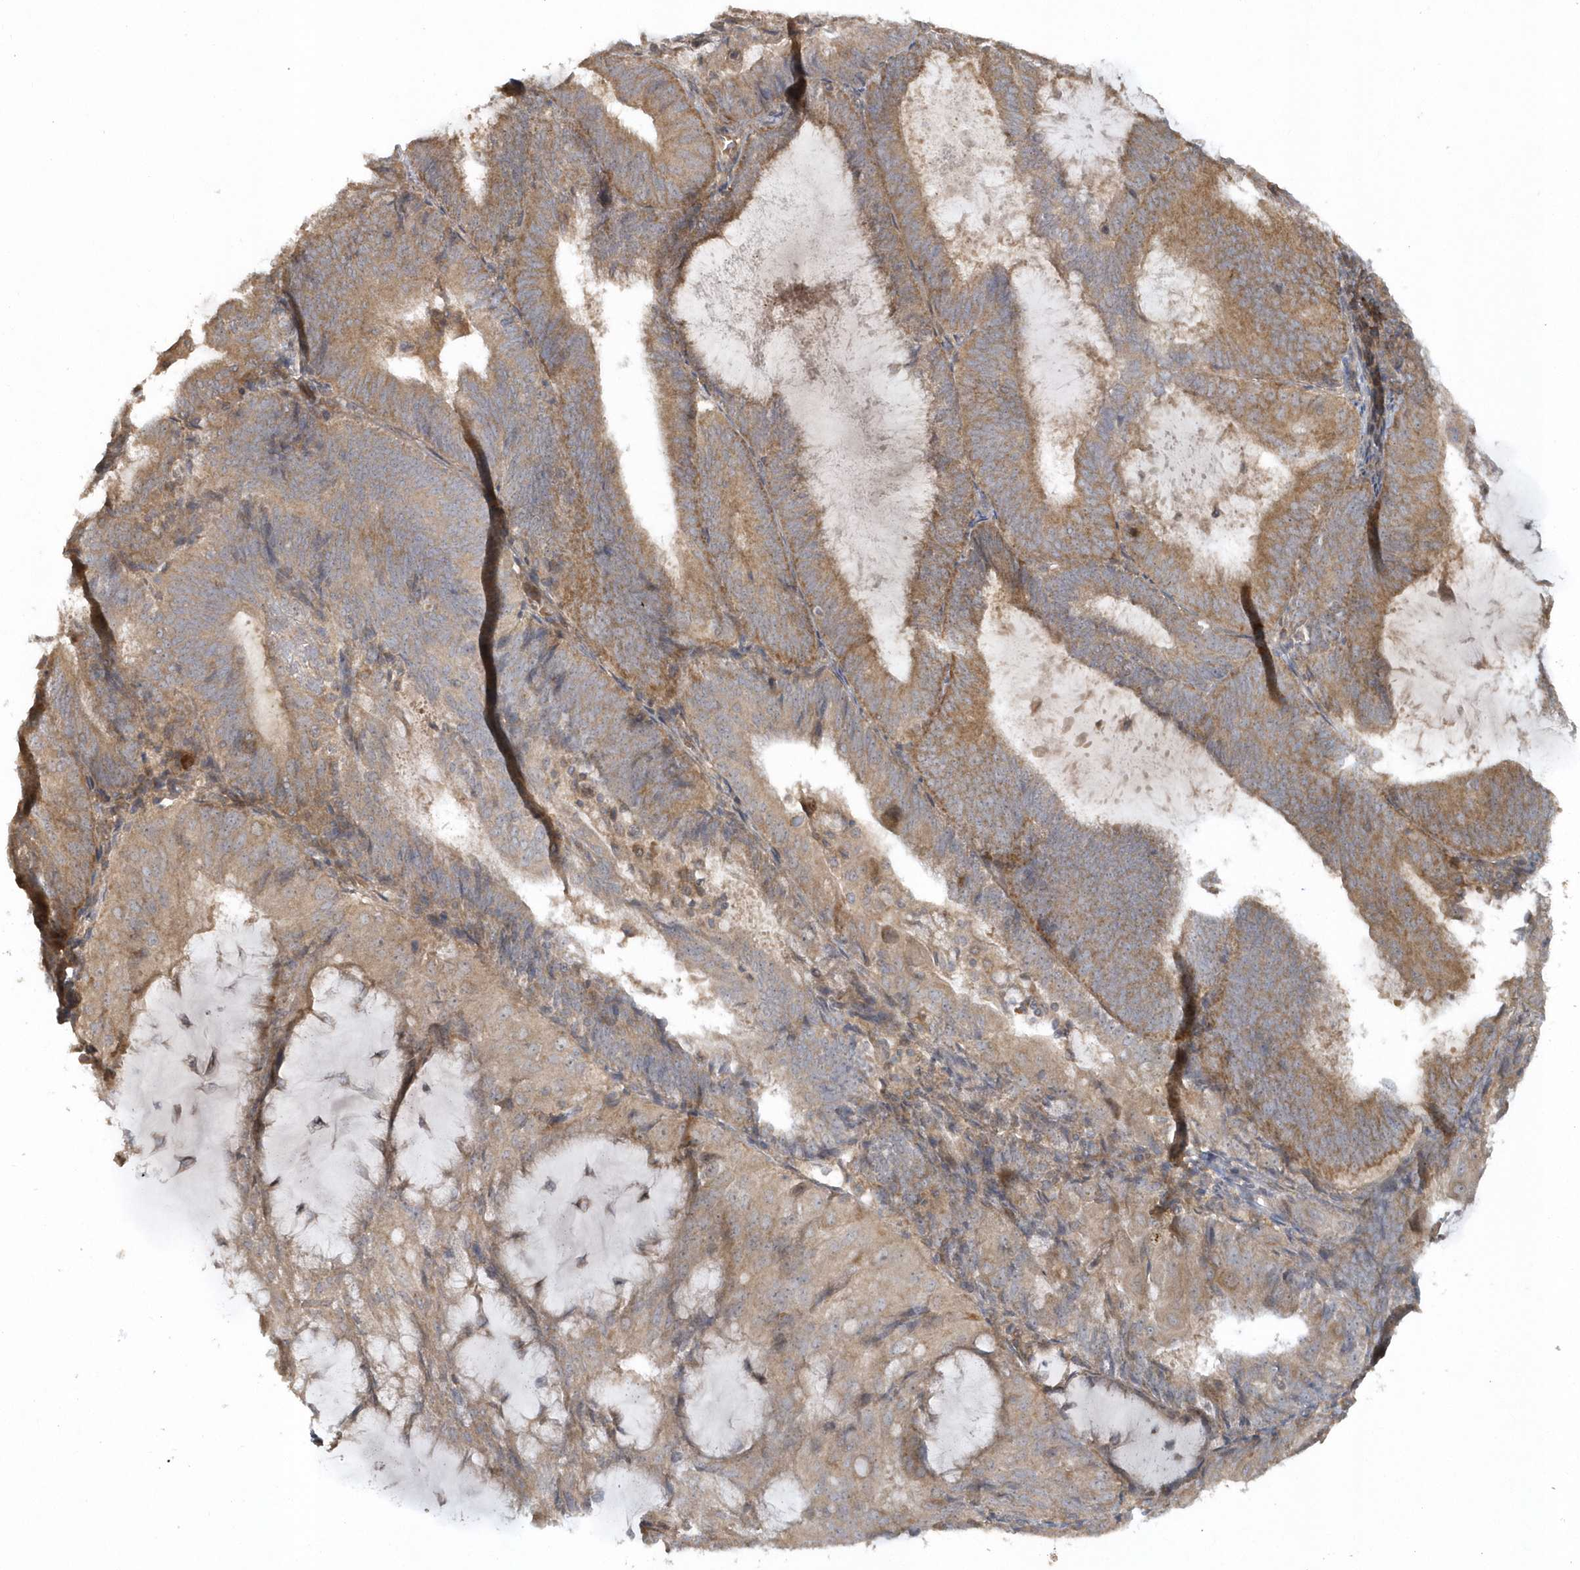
{"staining": {"intensity": "moderate", "quantity": ">75%", "location": "cytoplasmic/membranous"}, "tissue": "endometrial cancer", "cell_type": "Tumor cells", "image_type": "cancer", "snomed": [{"axis": "morphology", "description": "Adenocarcinoma, NOS"}, {"axis": "topography", "description": "Endometrium"}], "caption": "Endometrial cancer (adenocarcinoma) tissue displays moderate cytoplasmic/membranous positivity in approximately >75% of tumor cells The staining is performed using DAB brown chromogen to label protein expression. The nuclei are counter-stained blue using hematoxylin.", "gene": "THG1L", "patient": {"sex": "female", "age": 81}}